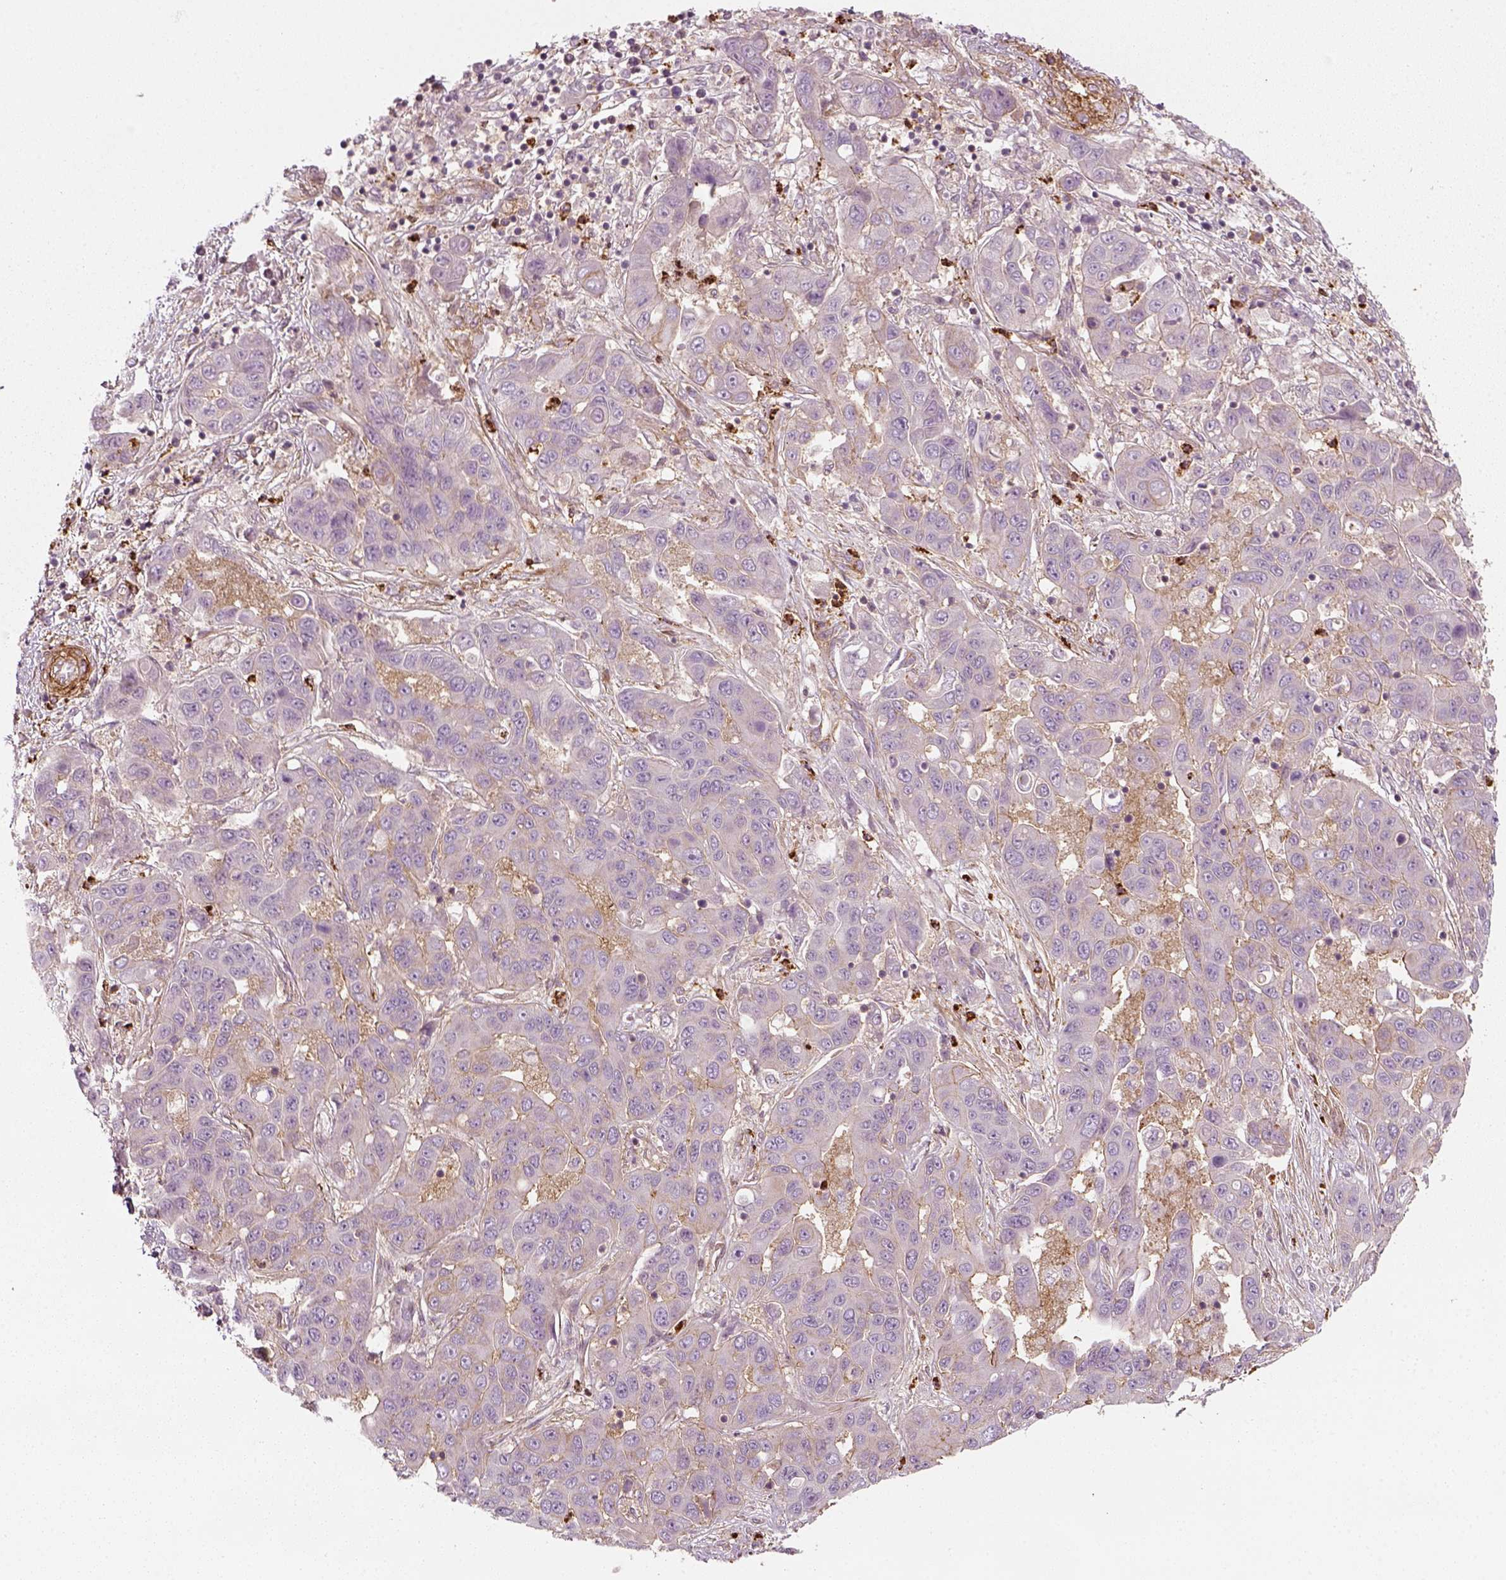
{"staining": {"intensity": "weak", "quantity": "<25%", "location": "cytoplasmic/membranous"}, "tissue": "liver cancer", "cell_type": "Tumor cells", "image_type": "cancer", "snomed": [{"axis": "morphology", "description": "Cholangiocarcinoma"}, {"axis": "topography", "description": "Liver"}], "caption": "Immunohistochemistry of human liver cholangiocarcinoma displays no expression in tumor cells.", "gene": "NPTN", "patient": {"sex": "female", "age": 52}}